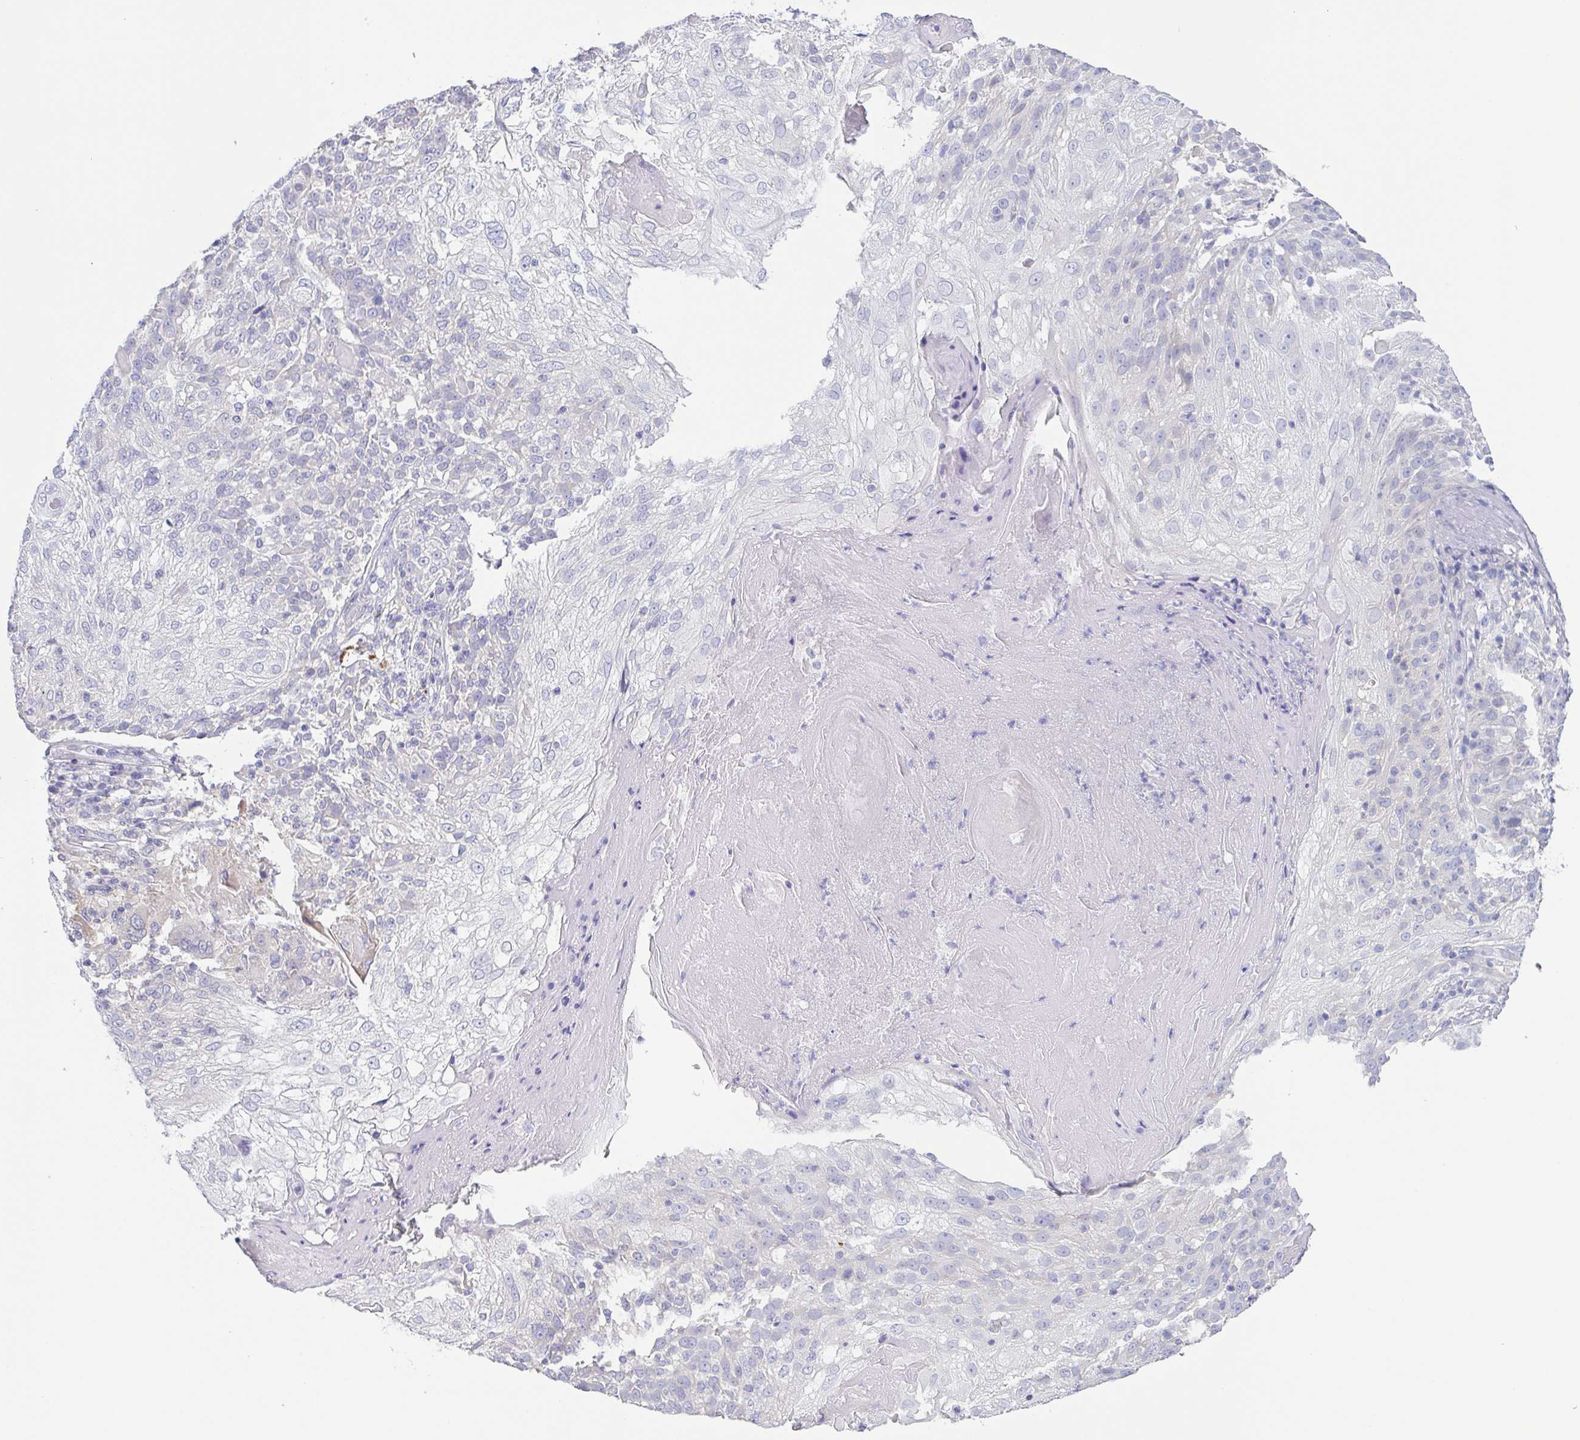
{"staining": {"intensity": "negative", "quantity": "none", "location": "none"}, "tissue": "skin cancer", "cell_type": "Tumor cells", "image_type": "cancer", "snomed": [{"axis": "morphology", "description": "Normal tissue, NOS"}, {"axis": "morphology", "description": "Squamous cell carcinoma, NOS"}, {"axis": "topography", "description": "Skin"}], "caption": "Immunohistochemistry (IHC) photomicrograph of human skin cancer (squamous cell carcinoma) stained for a protein (brown), which reveals no staining in tumor cells.", "gene": "PKDREJ", "patient": {"sex": "female", "age": 83}}